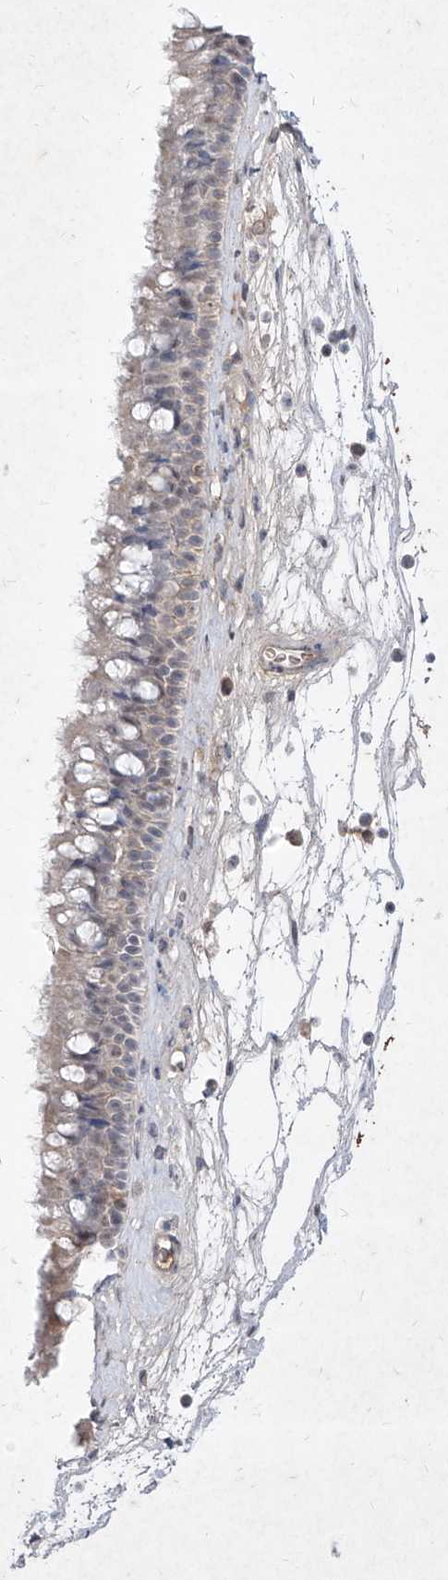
{"staining": {"intensity": "negative", "quantity": "none", "location": "none"}, "tissue": "nasopharynx", "cell_type": "Respiratory epithelial cells", "image_type": "normal", "snomed": [{"axis": "morphology", "description": "Normal tissue, NOS"}, {"axis": "topography", "description": "Nasopharynx"}], "caption": "This is an IHC photomicrograph of benign nasopharynx. There is no expression in respiratory epithelial cells.", "gene": "C4A", "patient": {"sex": "male", "age": 64}}